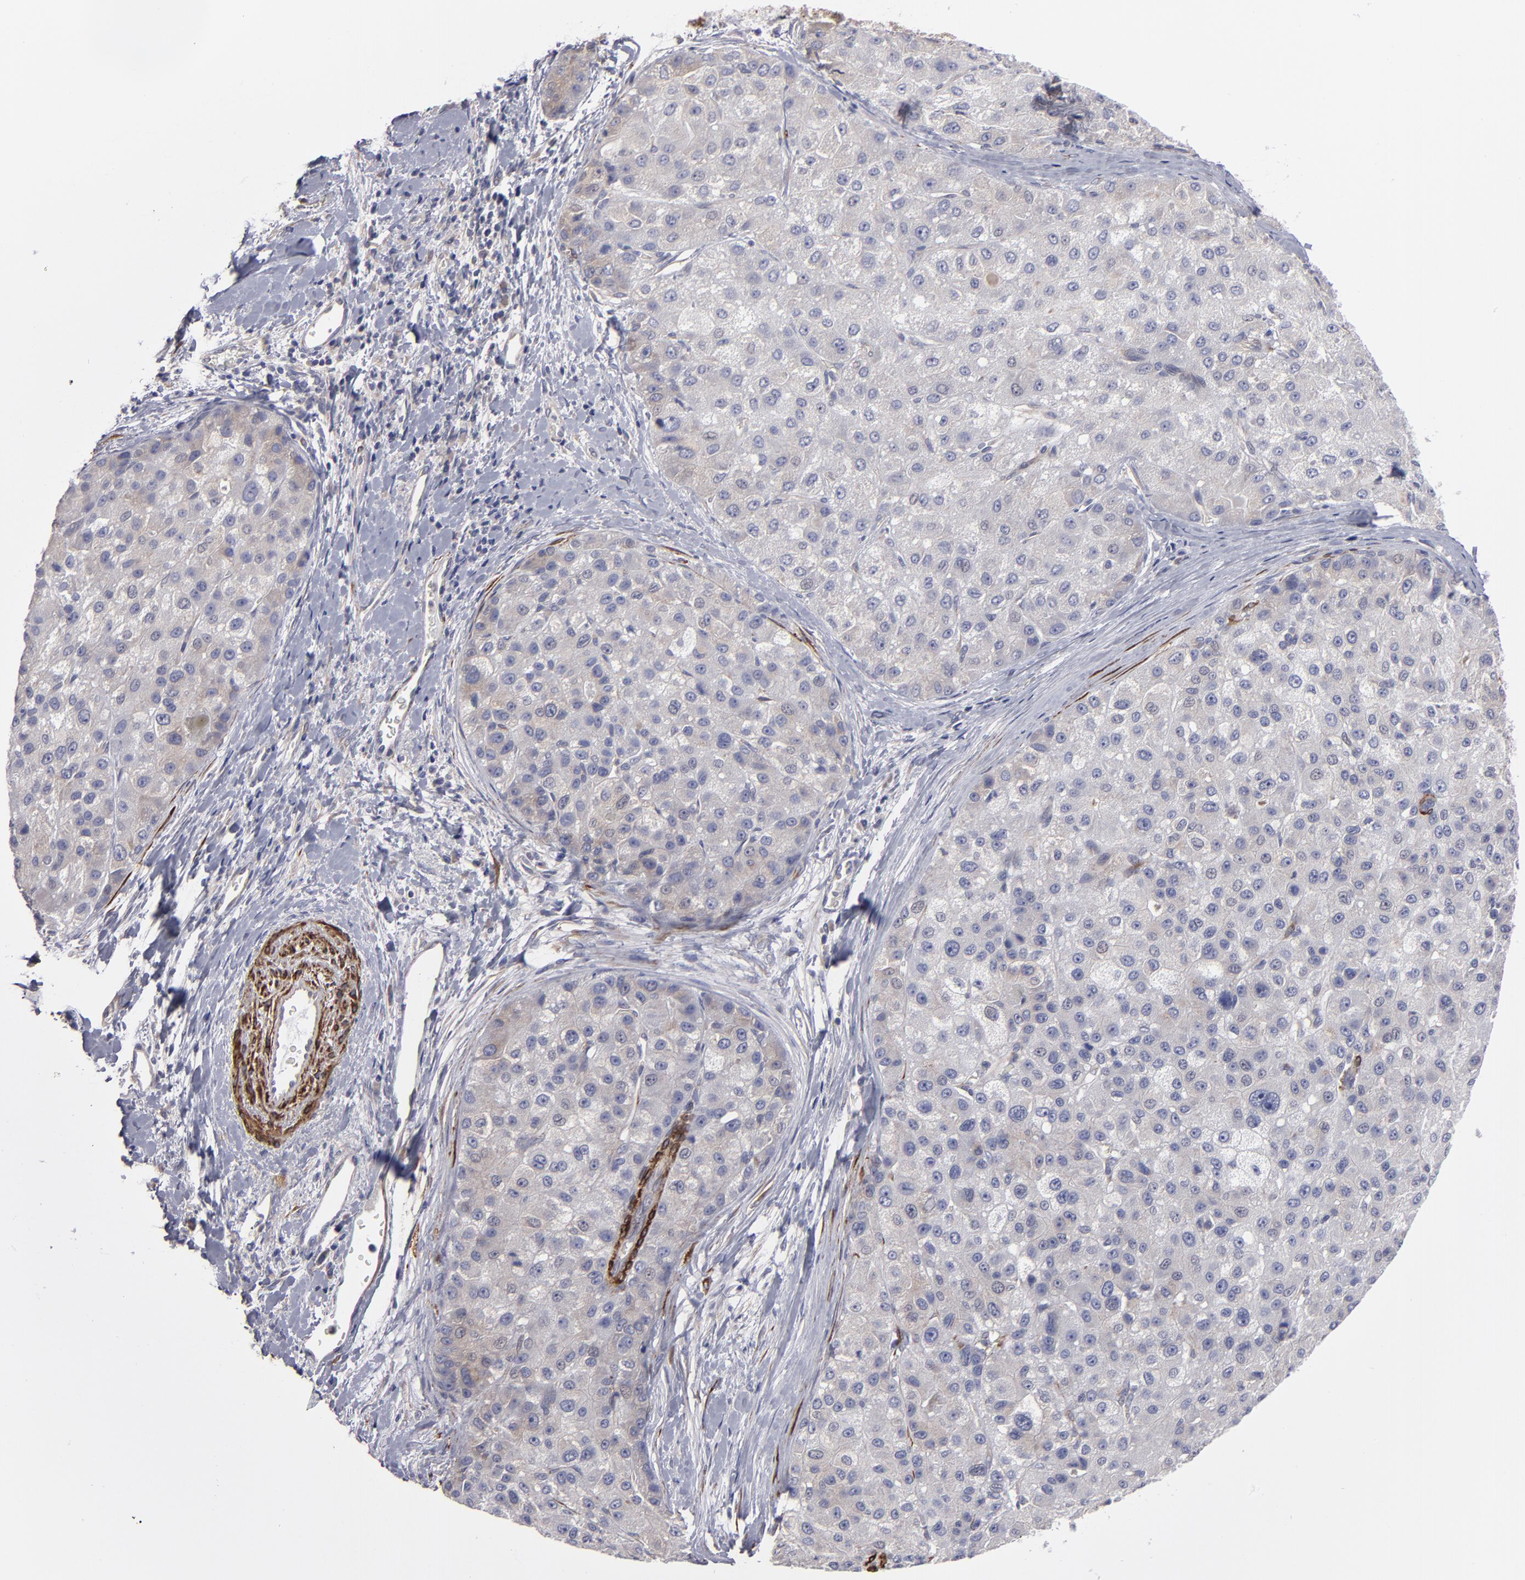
{"staining": {"intensity": "negative", "quantity": "none", "location": "none"}, "tissue": "liver cancer", "cell_type": "Tumor cells", "image_type": "cancer", "snomed": [{"axis": "morphology", "description": "Carcinoma, Hepatocellular, NOS"}, {"axis": "topography", "description": "Liver"}], "caption": "The image exhibits no significant staining in tumor cells of liver hepatocellular carcinoma.", "gene": "SLMAP", "patient": {"sex": "male", "age": 80}}